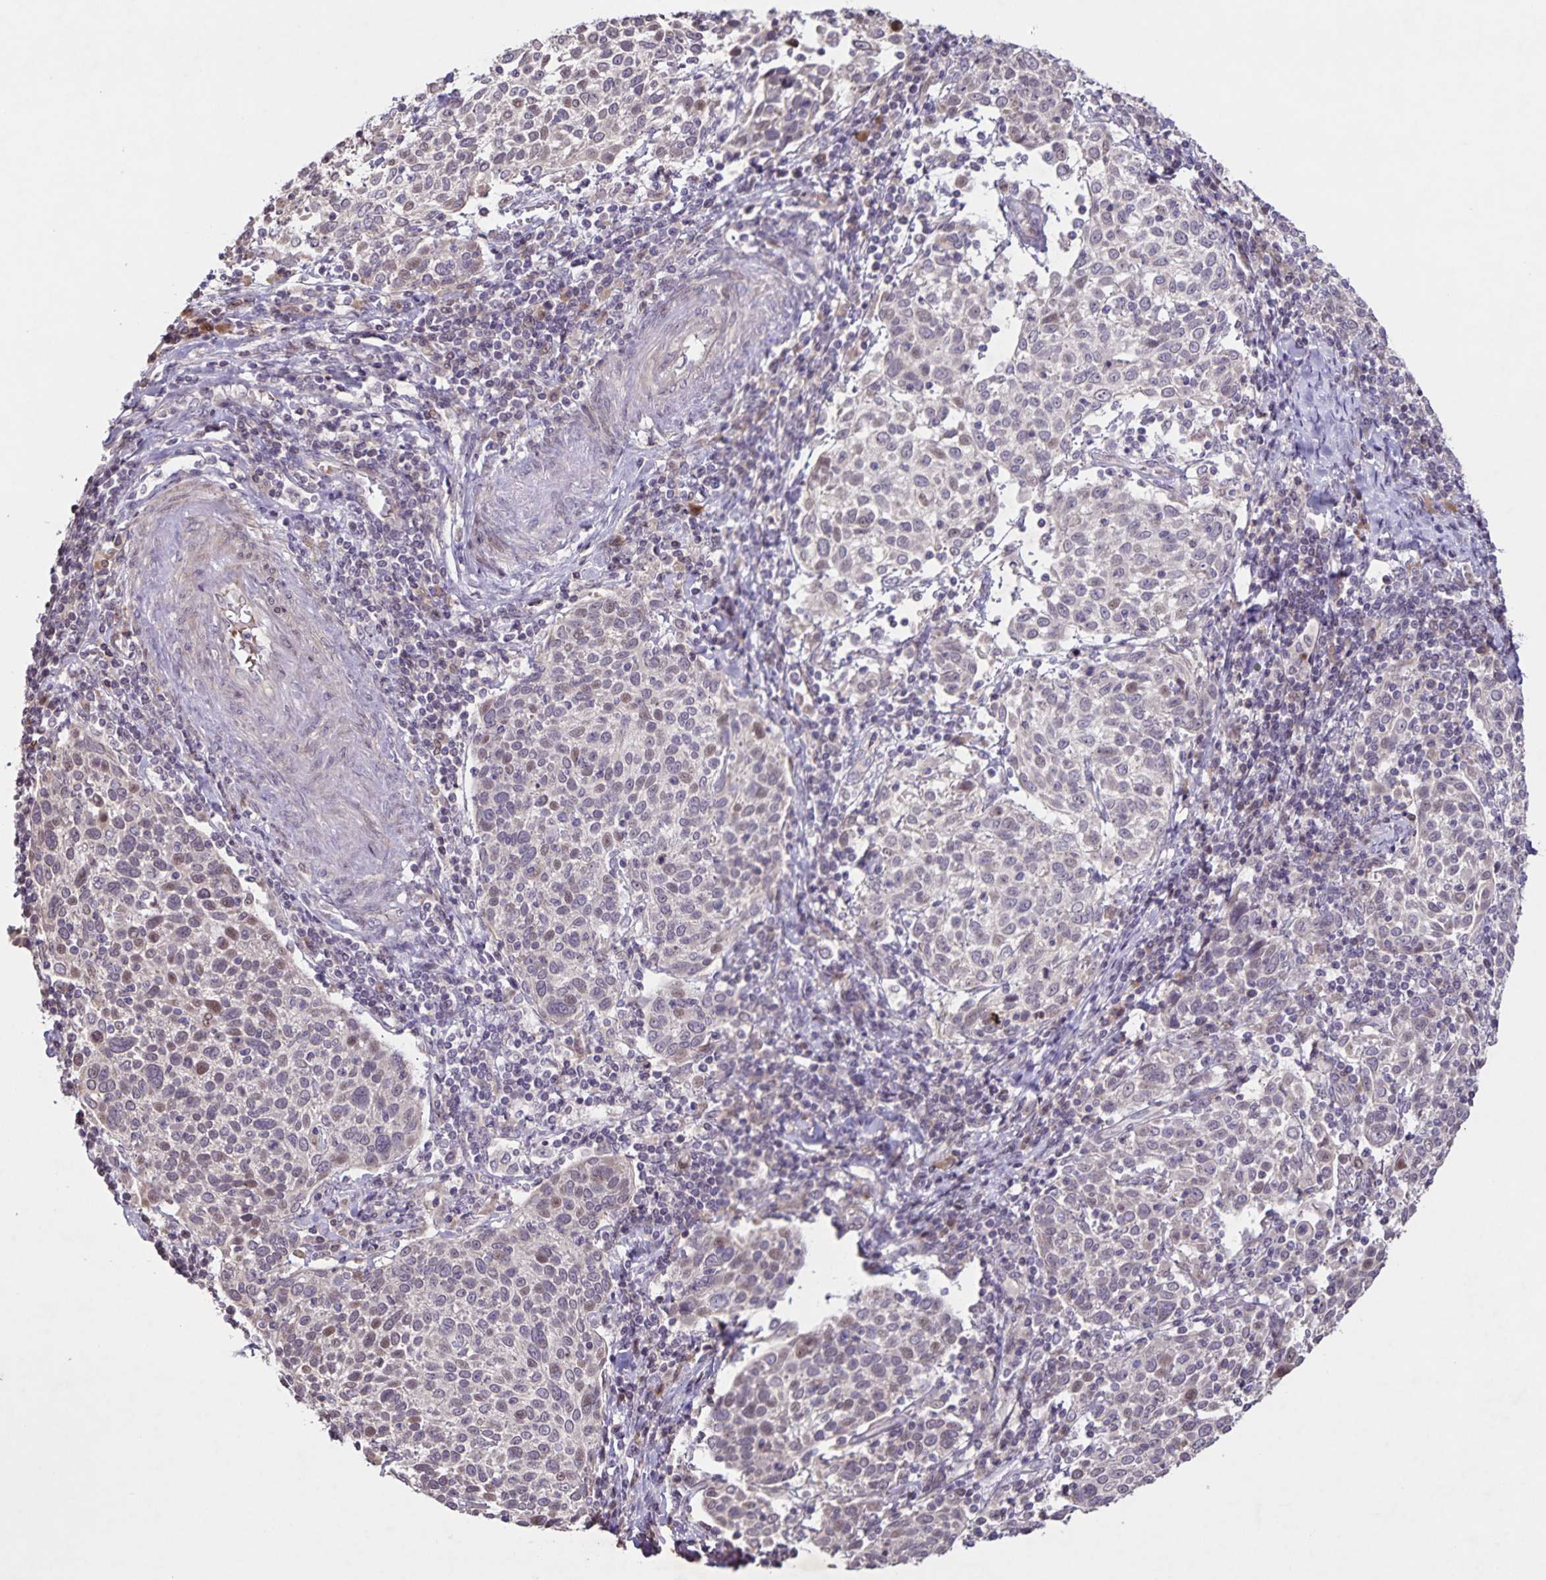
{"staining": {"intensity": "moderate", "quantity": "<25%", "location": "nuclear"}, "tissue": "cervical cancer", "cell_type": "Tumor cells", "image_type": "cancer", "snomed": [{"axis": "morphology", "description": "Squamous cell carcinoma, NOS"}, {"axis": "topography", "description": "Cervix"}], "caption": "Brown immunohistochemical staining in human cervical cancer (squamous cell carcinoma) displays moderate nuclear expression in approximately <25% of tumor cells. (brown staining indicates protein expression, while blue staining denotes nuclei).", "gene": "GDF2", "patient": {"sex": "female", "age": 61}}